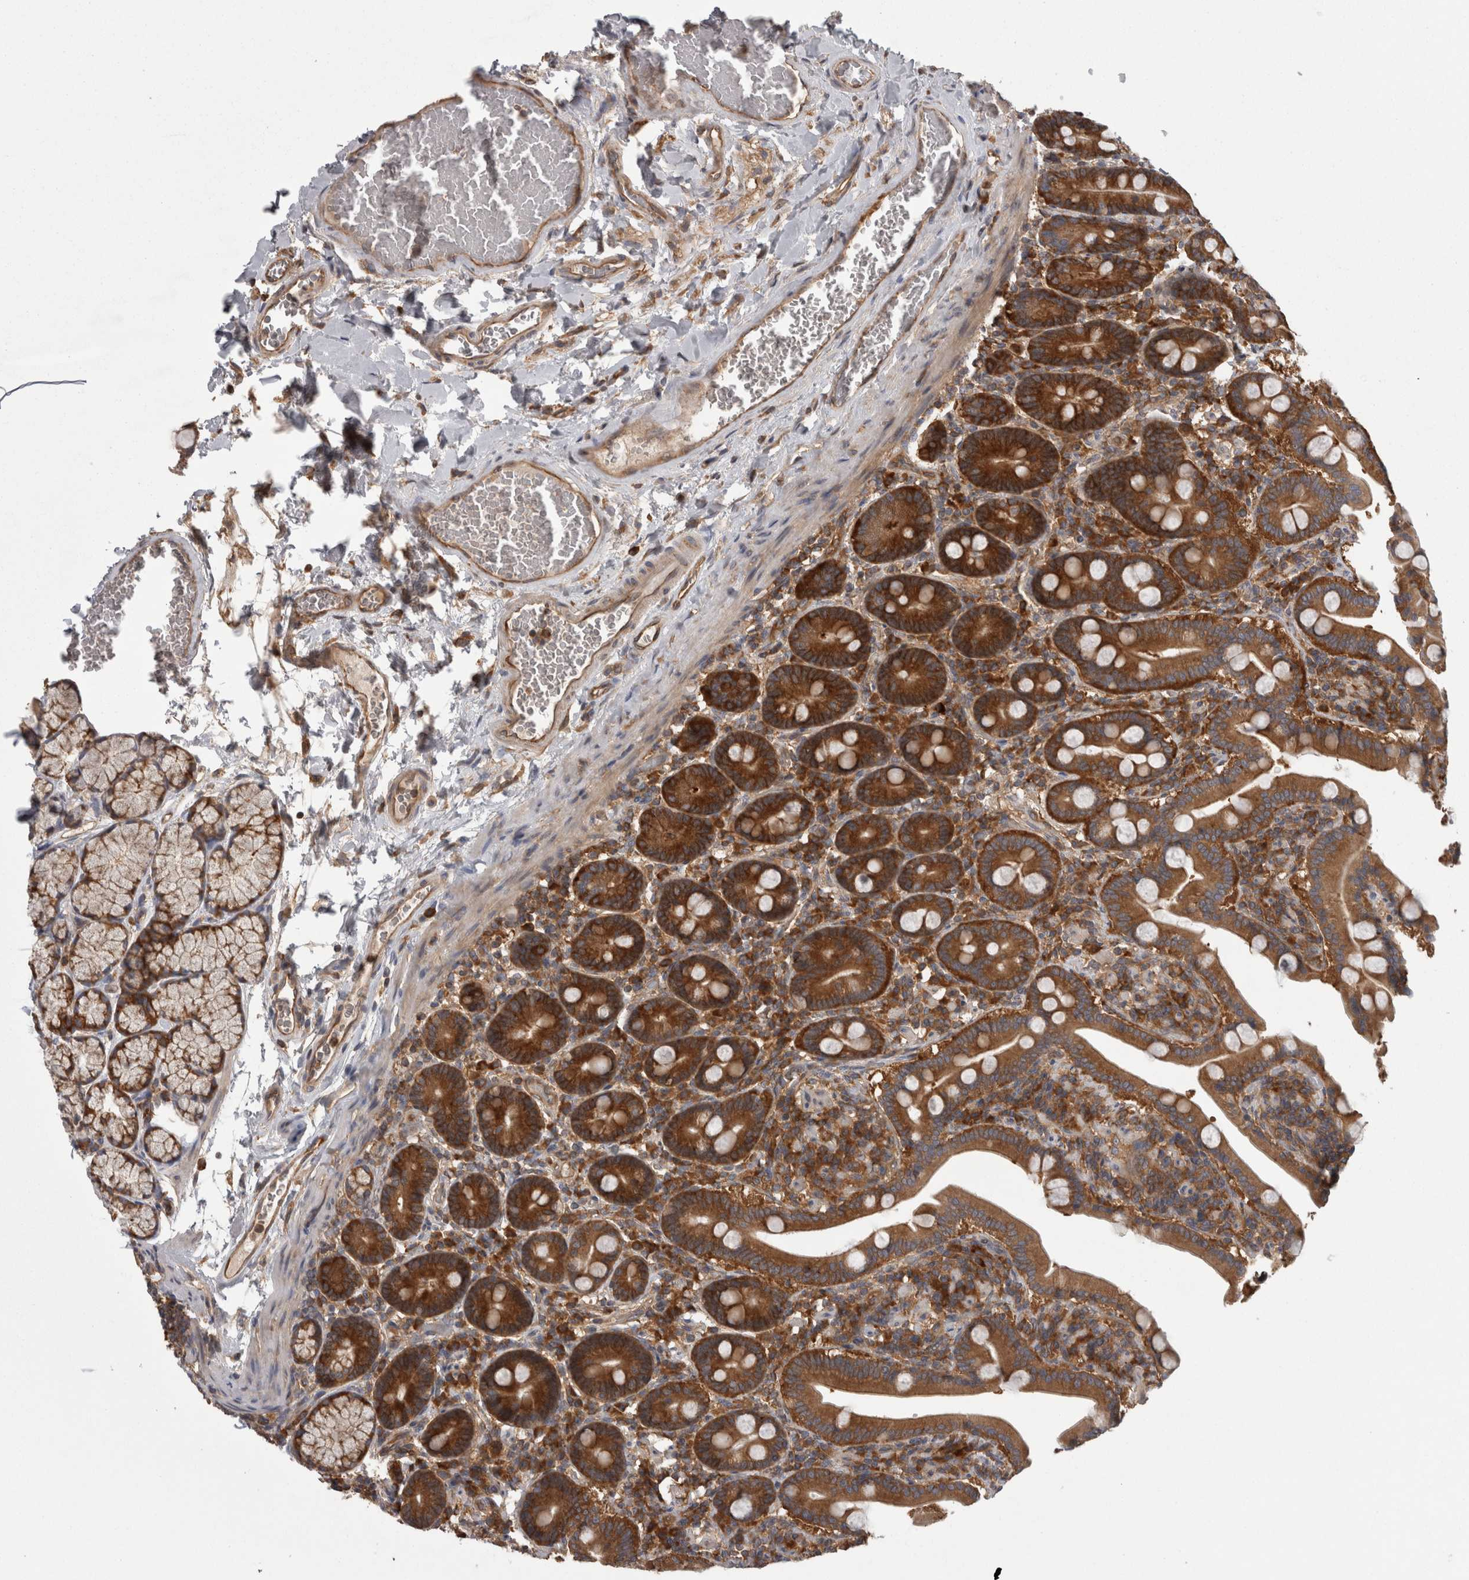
{"staining": {"intensity": "strong", "quantity": ">75%", "location": "cytoplasmic/membranous"}, "tissue": "duodenum", "cell_type": "Glandular cells", "image_type": "normal", "snomed": [{"axis": "morphology", "description": "Normal tissue, NOS"}, {"axis": "topography", "description": "Duodenum"}], "caption": "Duodenum stained with DAB immunohistochemistry (IHC) shows high levels of strong cytoplasmic/membranous staining in about >75% of glandular cells.", "gene": "SMCR8", "patient": {"sex": "male", "age": 54}}